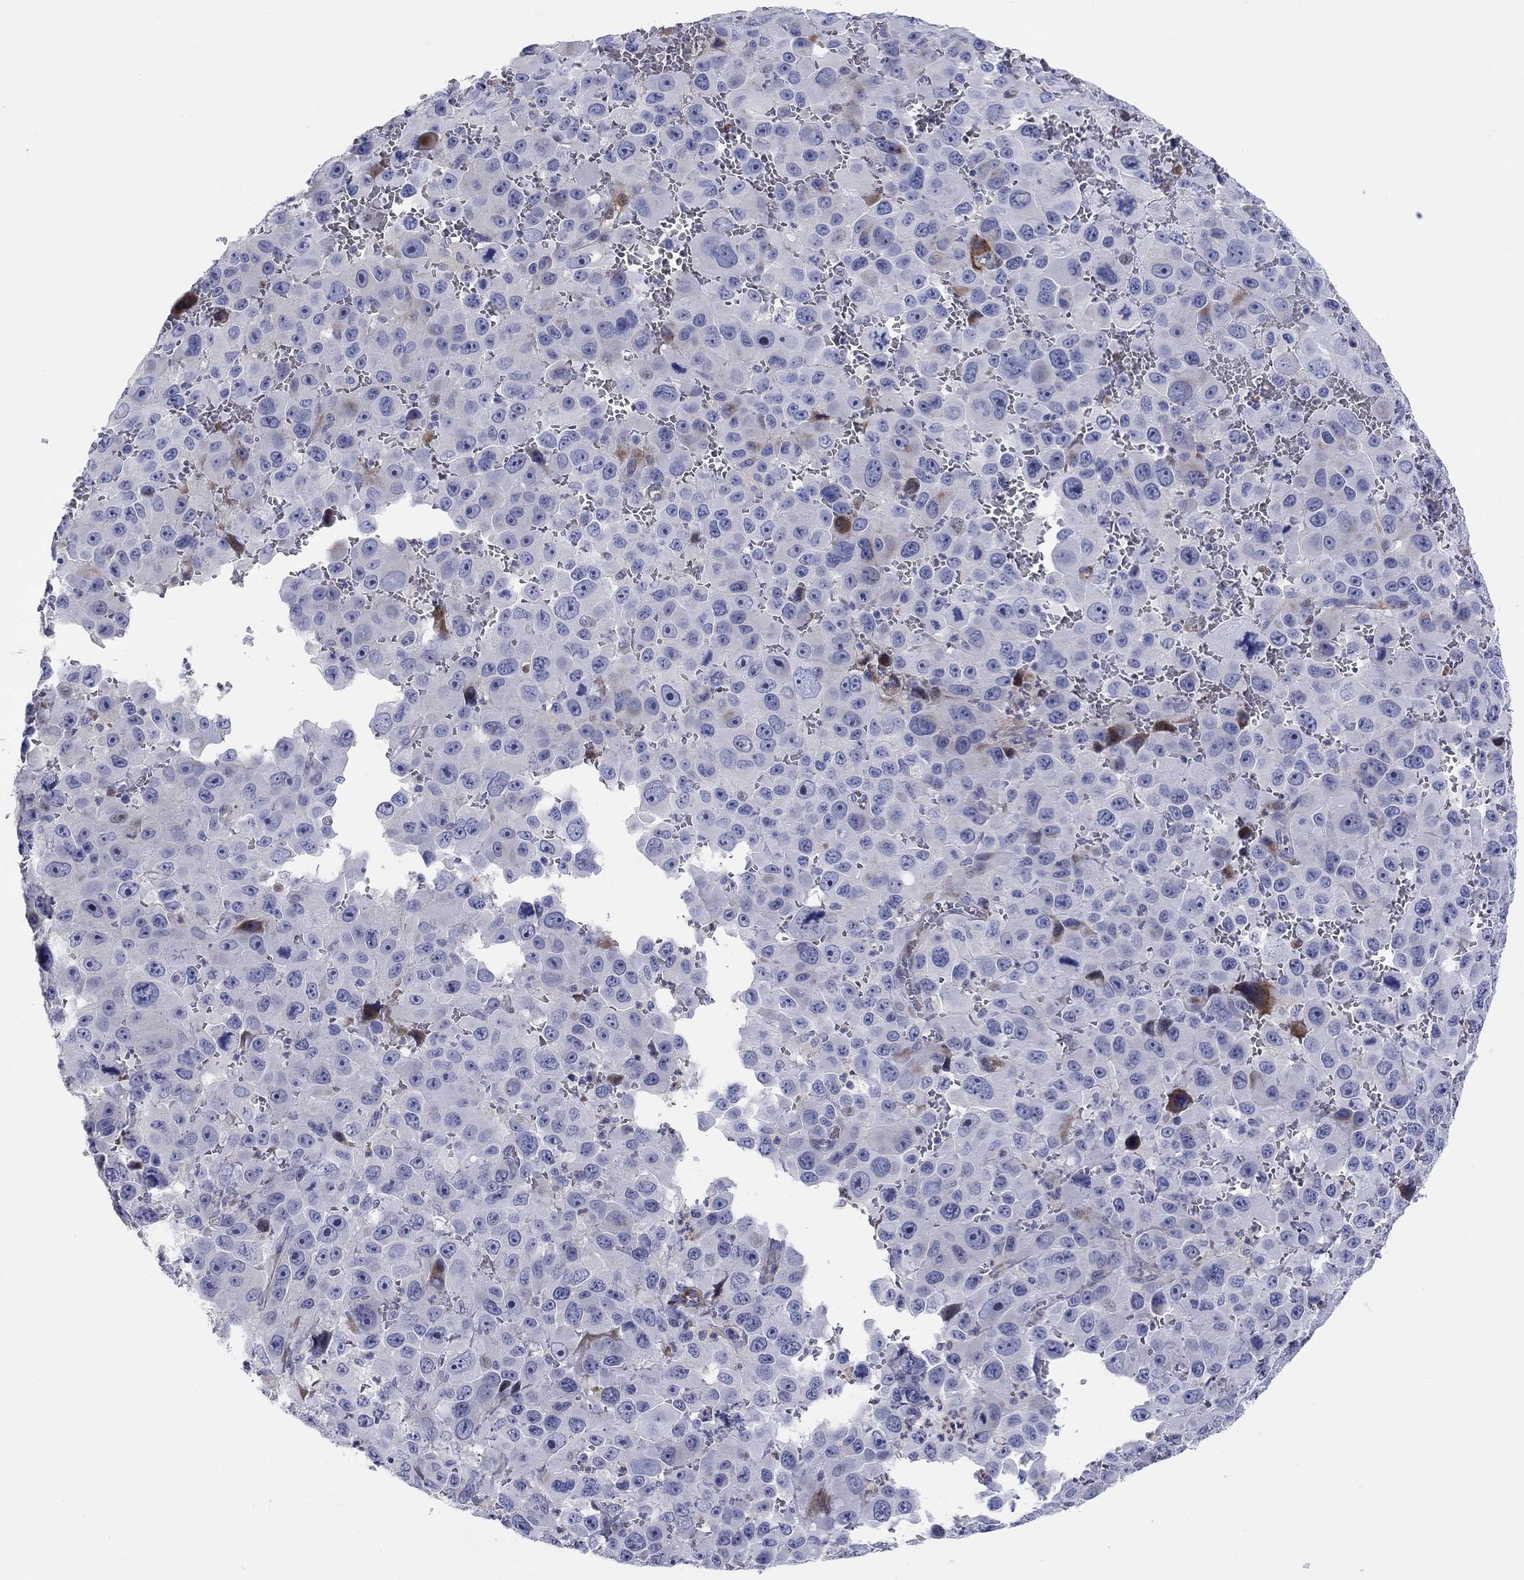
{"staining": {"intensity": "negative", "quantity": "none", "location": "none"}, "tissue": "melanoma", "cell_type": "Tumor cells", "image_type": "cancer", "snomed": [{"axis": "morphology", "description": "Malignant melanoma, NOS"}, {"axis": "topography", "description": "Skin"}], "caption": "Immunohistochemistry image of malignant melanoma stained for a protein (brown), which demonstrates no expression in tumor cells.", "gene": "ARHGAP36", "patient": {"sex": "female", "age": 91}}